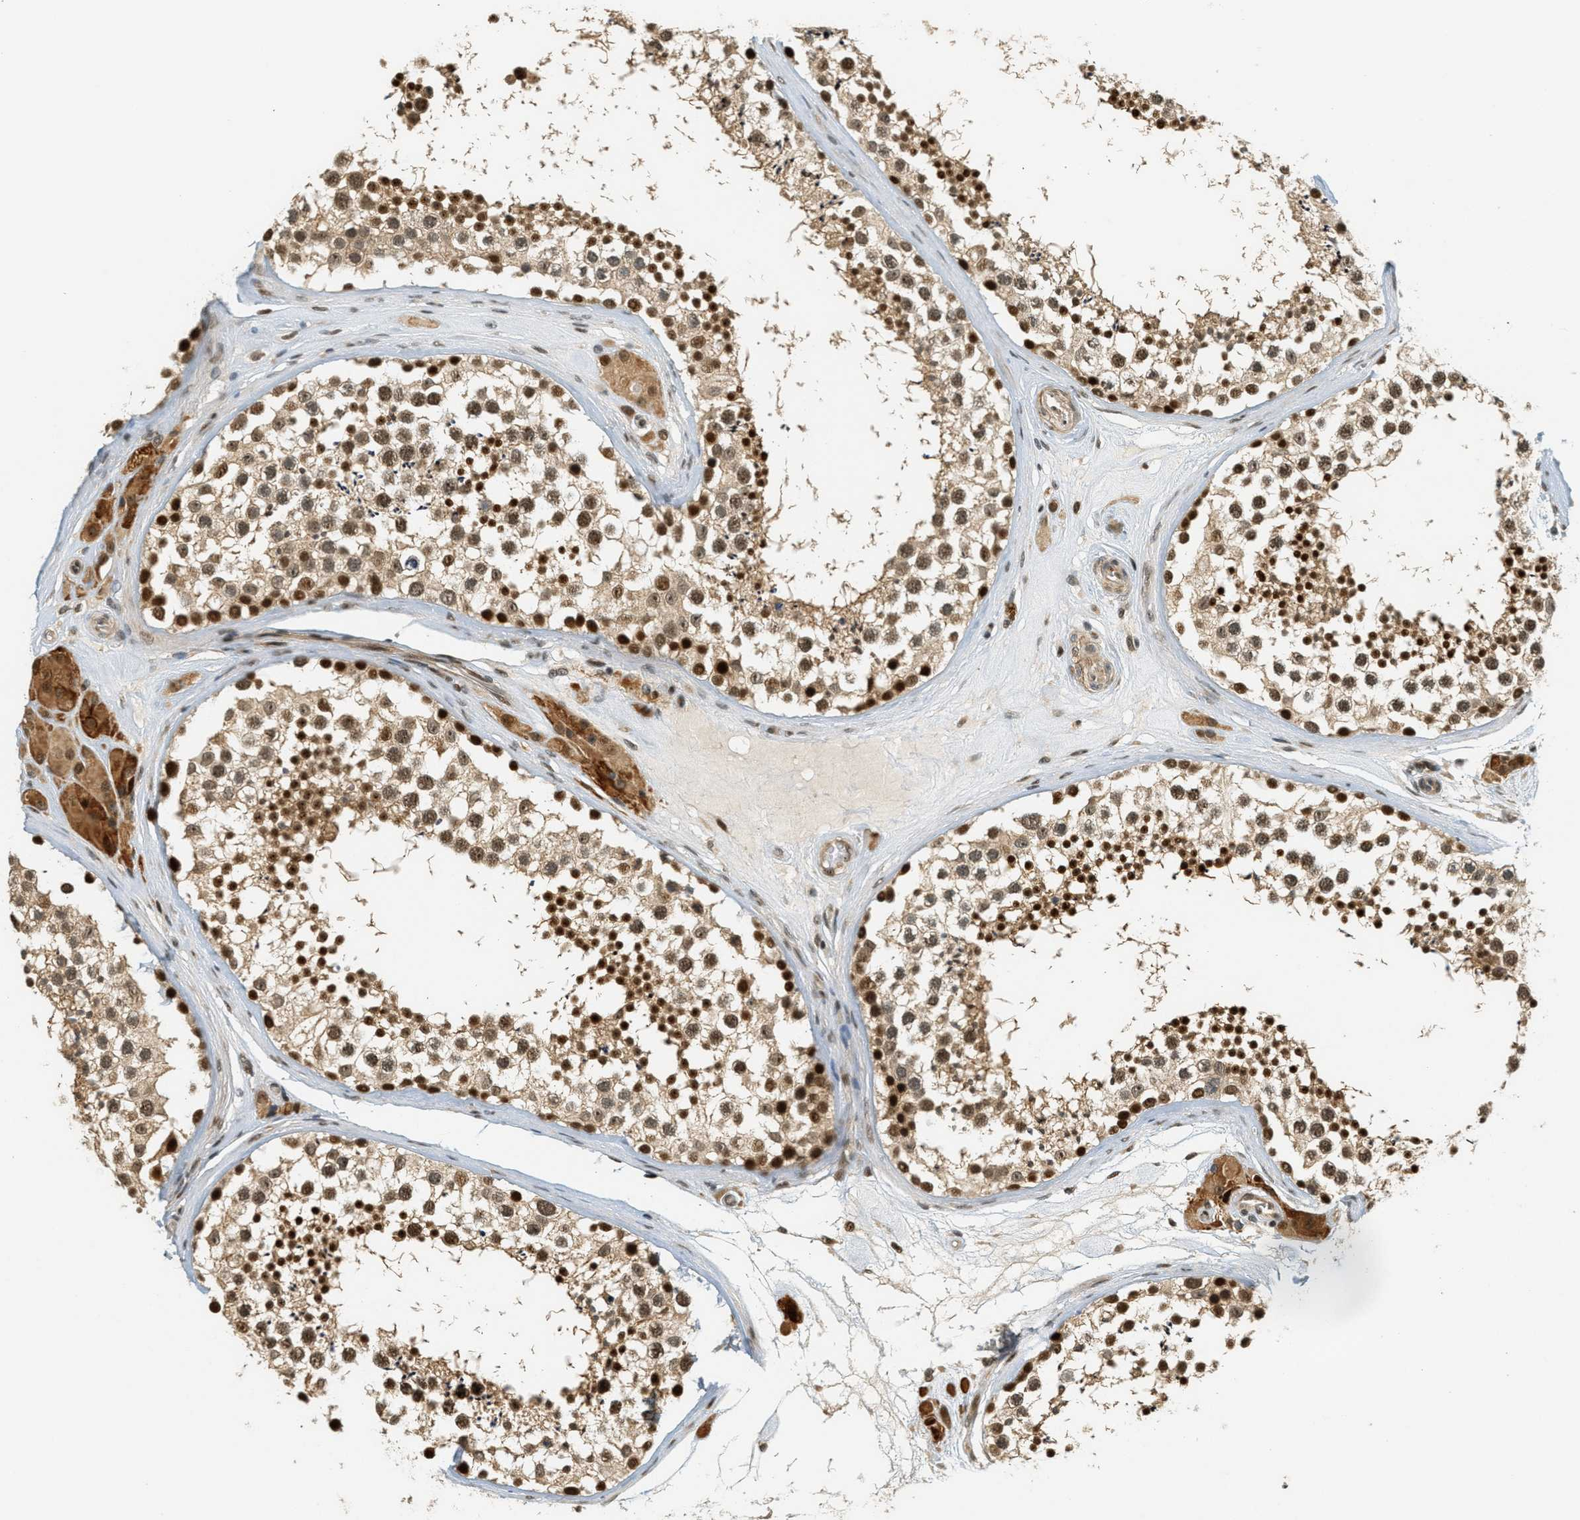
{"staining": {"intensity": "strong", "quantity": ">75%", "location": "cytoplasmic/membranous,nuclear"}, "tissue": "testis", "cell_type": "Cells in seminiferous ducts", "image_type": "normal", "snomed": [{"axis": "morphology", "description": "Normal tissue, NOS"}, {"axis": "topography", "description": "Testis"}], "caption": "A brown stain highlights strong cytoplasmic/membranous,nuclear expression of a protein in cells in seminiferous ducts of unremarkable testis. The protein is stained brown, and the nuclei are stained in blue (DAB IHC with brightfield microscopy, high magnification).", "gene": "FOXM1", "patient": {"sex": "male", "age": 46}}